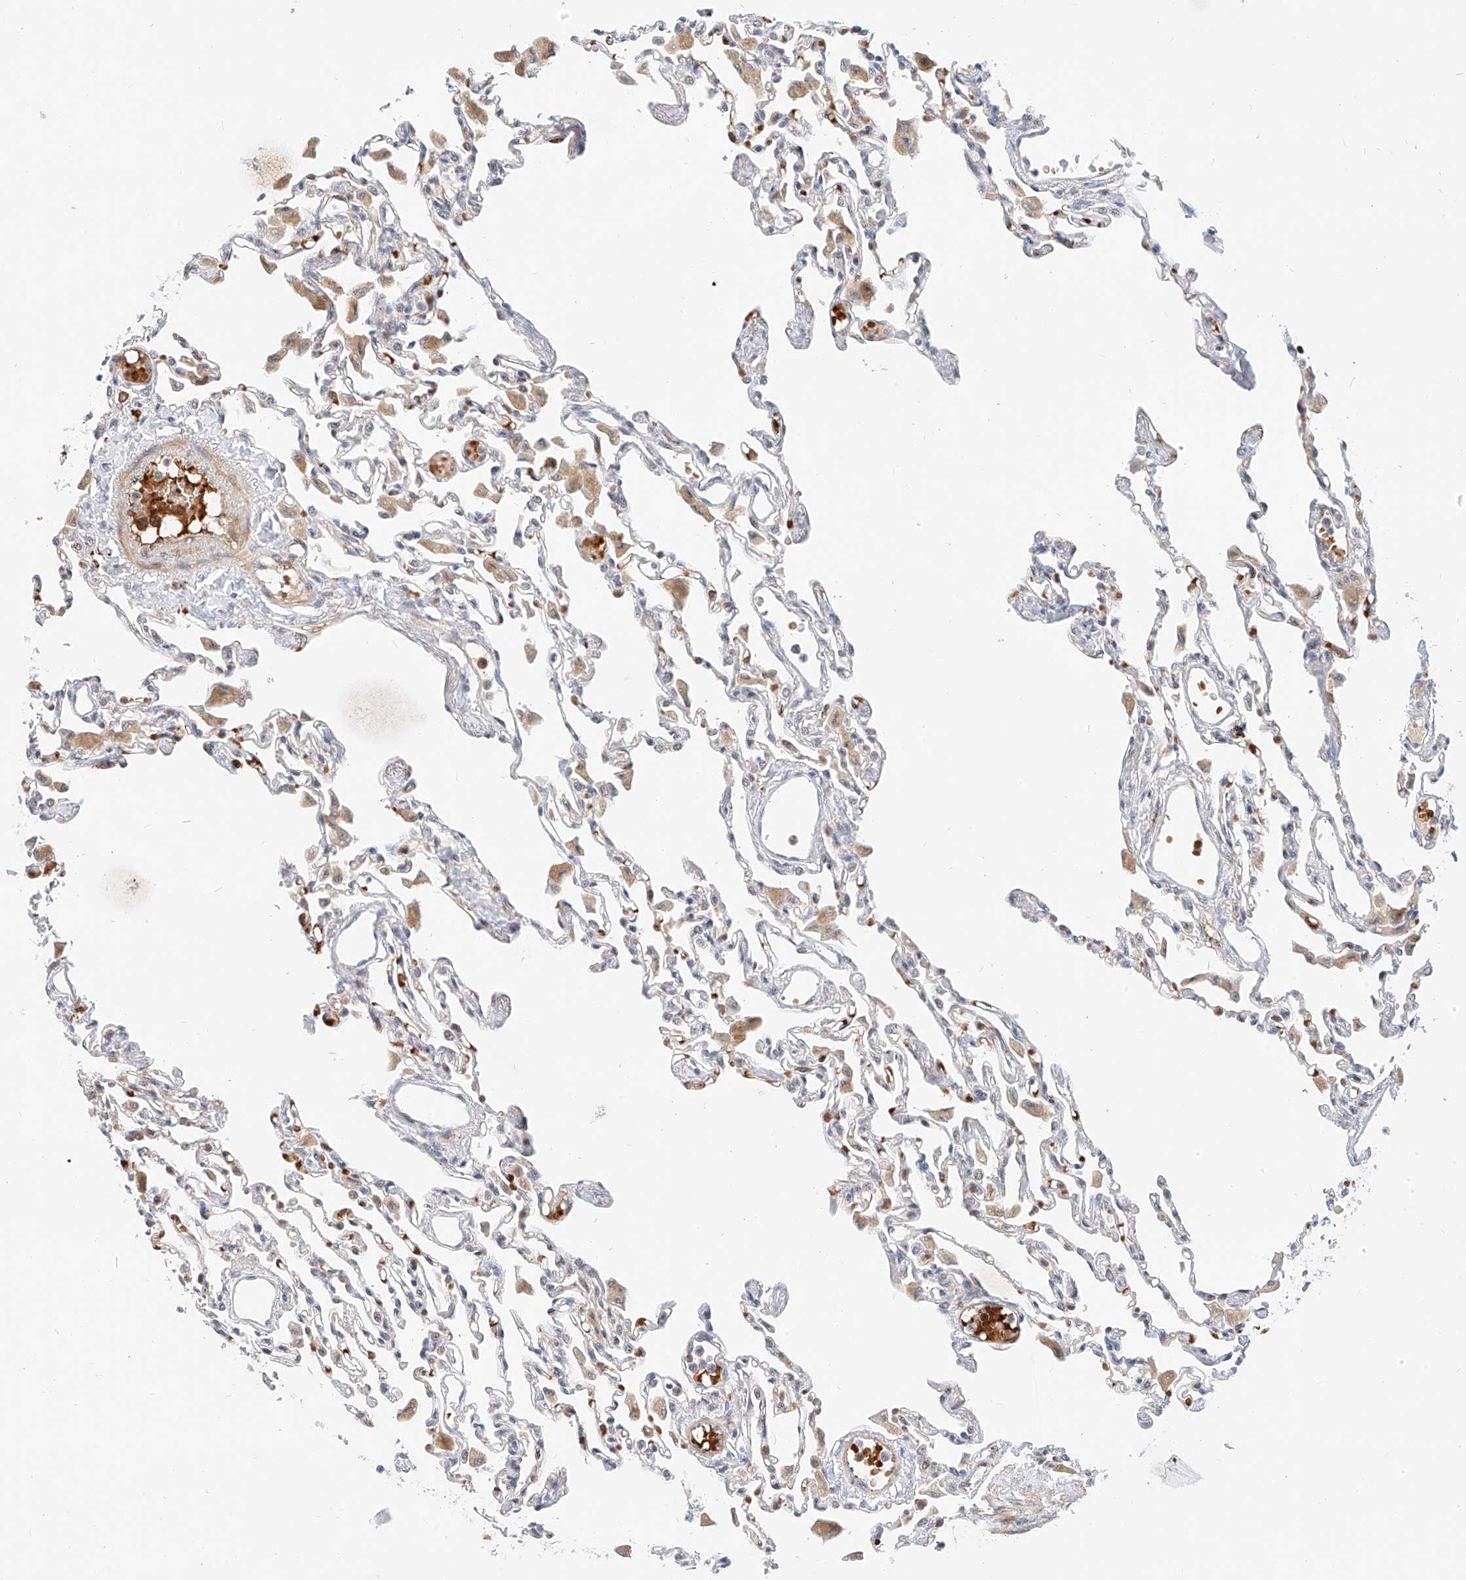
{"staining": {"intensity": "negative", "quantity": "none", "location": "none"}, "tissue": "lung", "cell_type": "Alveolar cells", "image_type": "normal", "snomed": [{"axis": "morphology", "description": "Normal tissue, NOS"}, {"axis": "topography", "description": "Bronchus"}, {"axis": "topography", "description": "Lung"}], "caption": "Lung stained for a protein using immunohistochemistry demonstrates no expression alveolar cells.", "gene": "CBX8", "patient": {"sex": "female", "age": 49}}